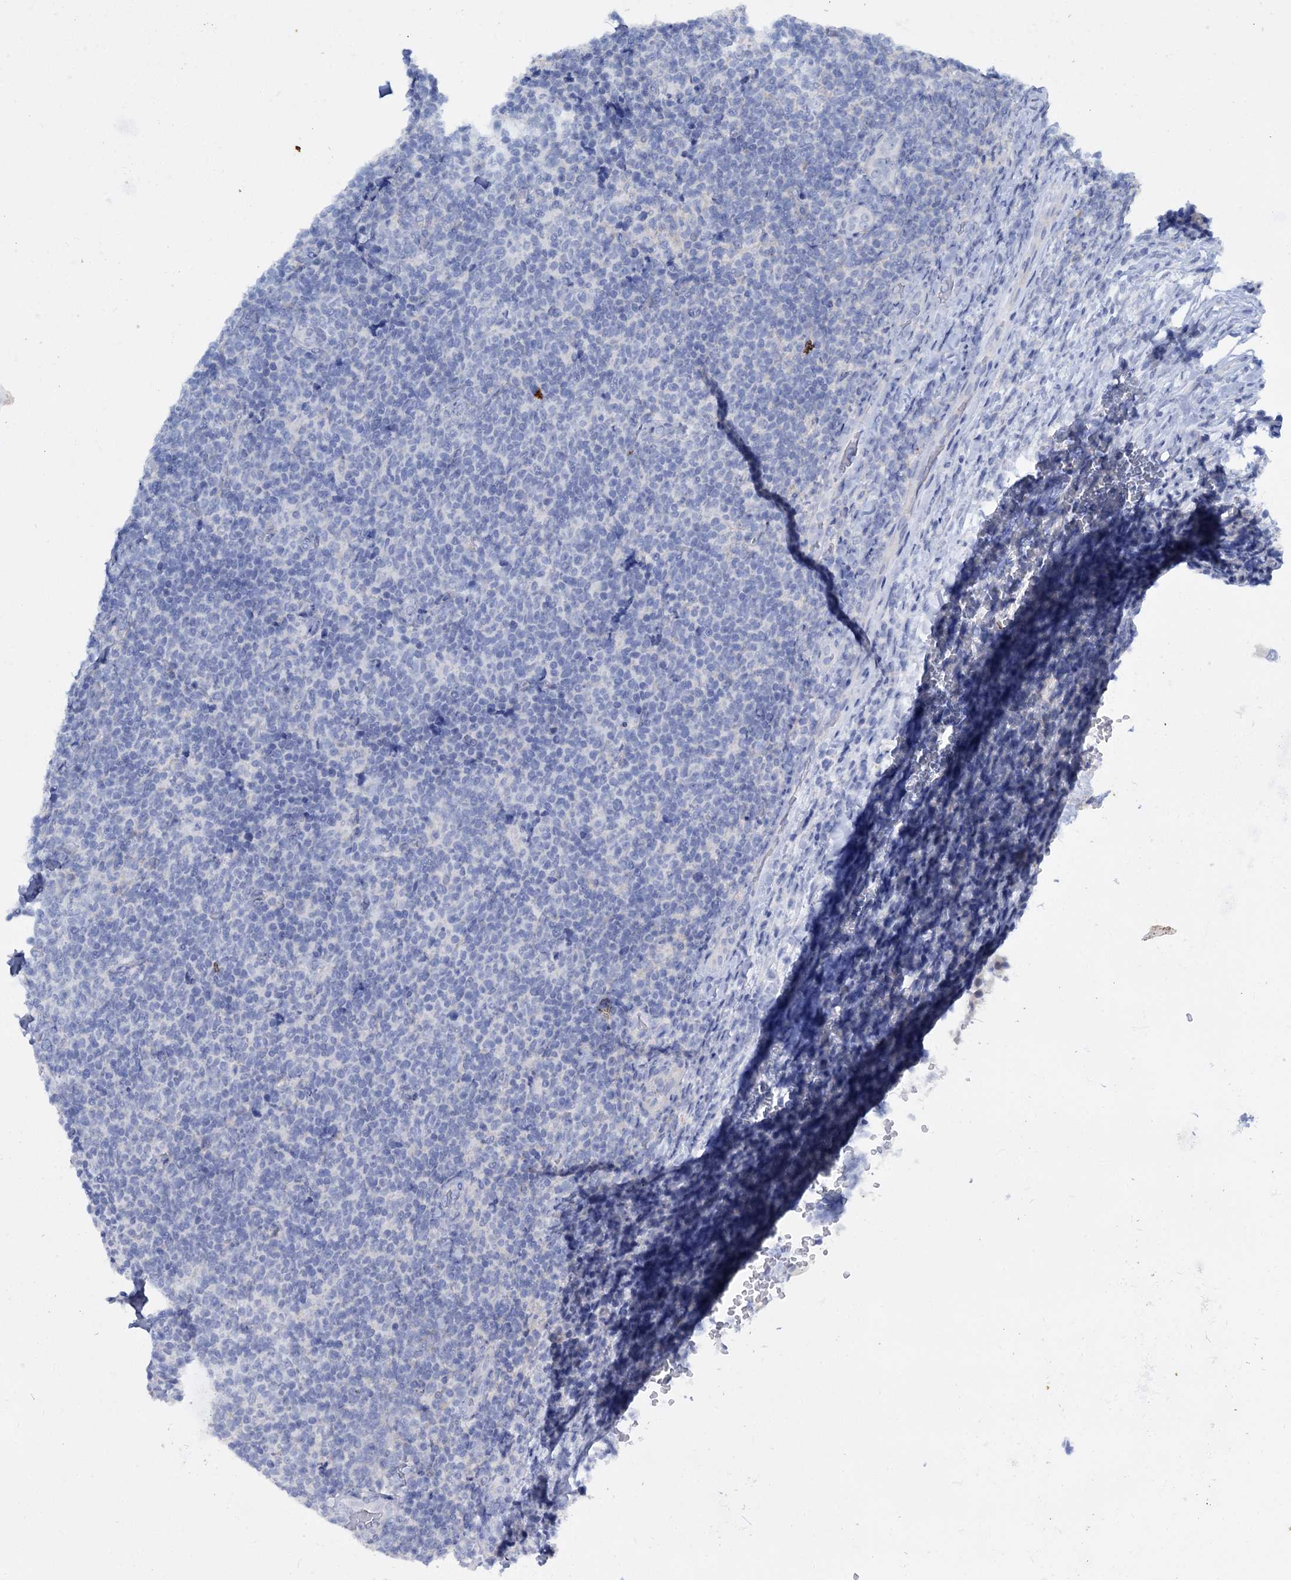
{"staining": {"intensity": "negative", "quantity": "none", "location": "none"}, "tissue": "lymphoma", "cell_type": "Tumor cells", "image_type": "cancer", "snomed": [{"axis": "morphology", "description": "Malignant lymphoma, non-Hodgkin's type, Low grade"}, {"axis": "topography", "description": "Lymph node"}], "caption": "A high-resolution image shows immunohistochemistry (IHC) staining of low-grade malignant lymphoma, non-Hodgkin's type, which exhibits no significant positivity in tumor cells. (DAB (3,3'-diaminobenzidine) IHC with hematoxylin counter stain).", "gene": "FAAP20", "patient": {"sex": "male", "age": 66}}